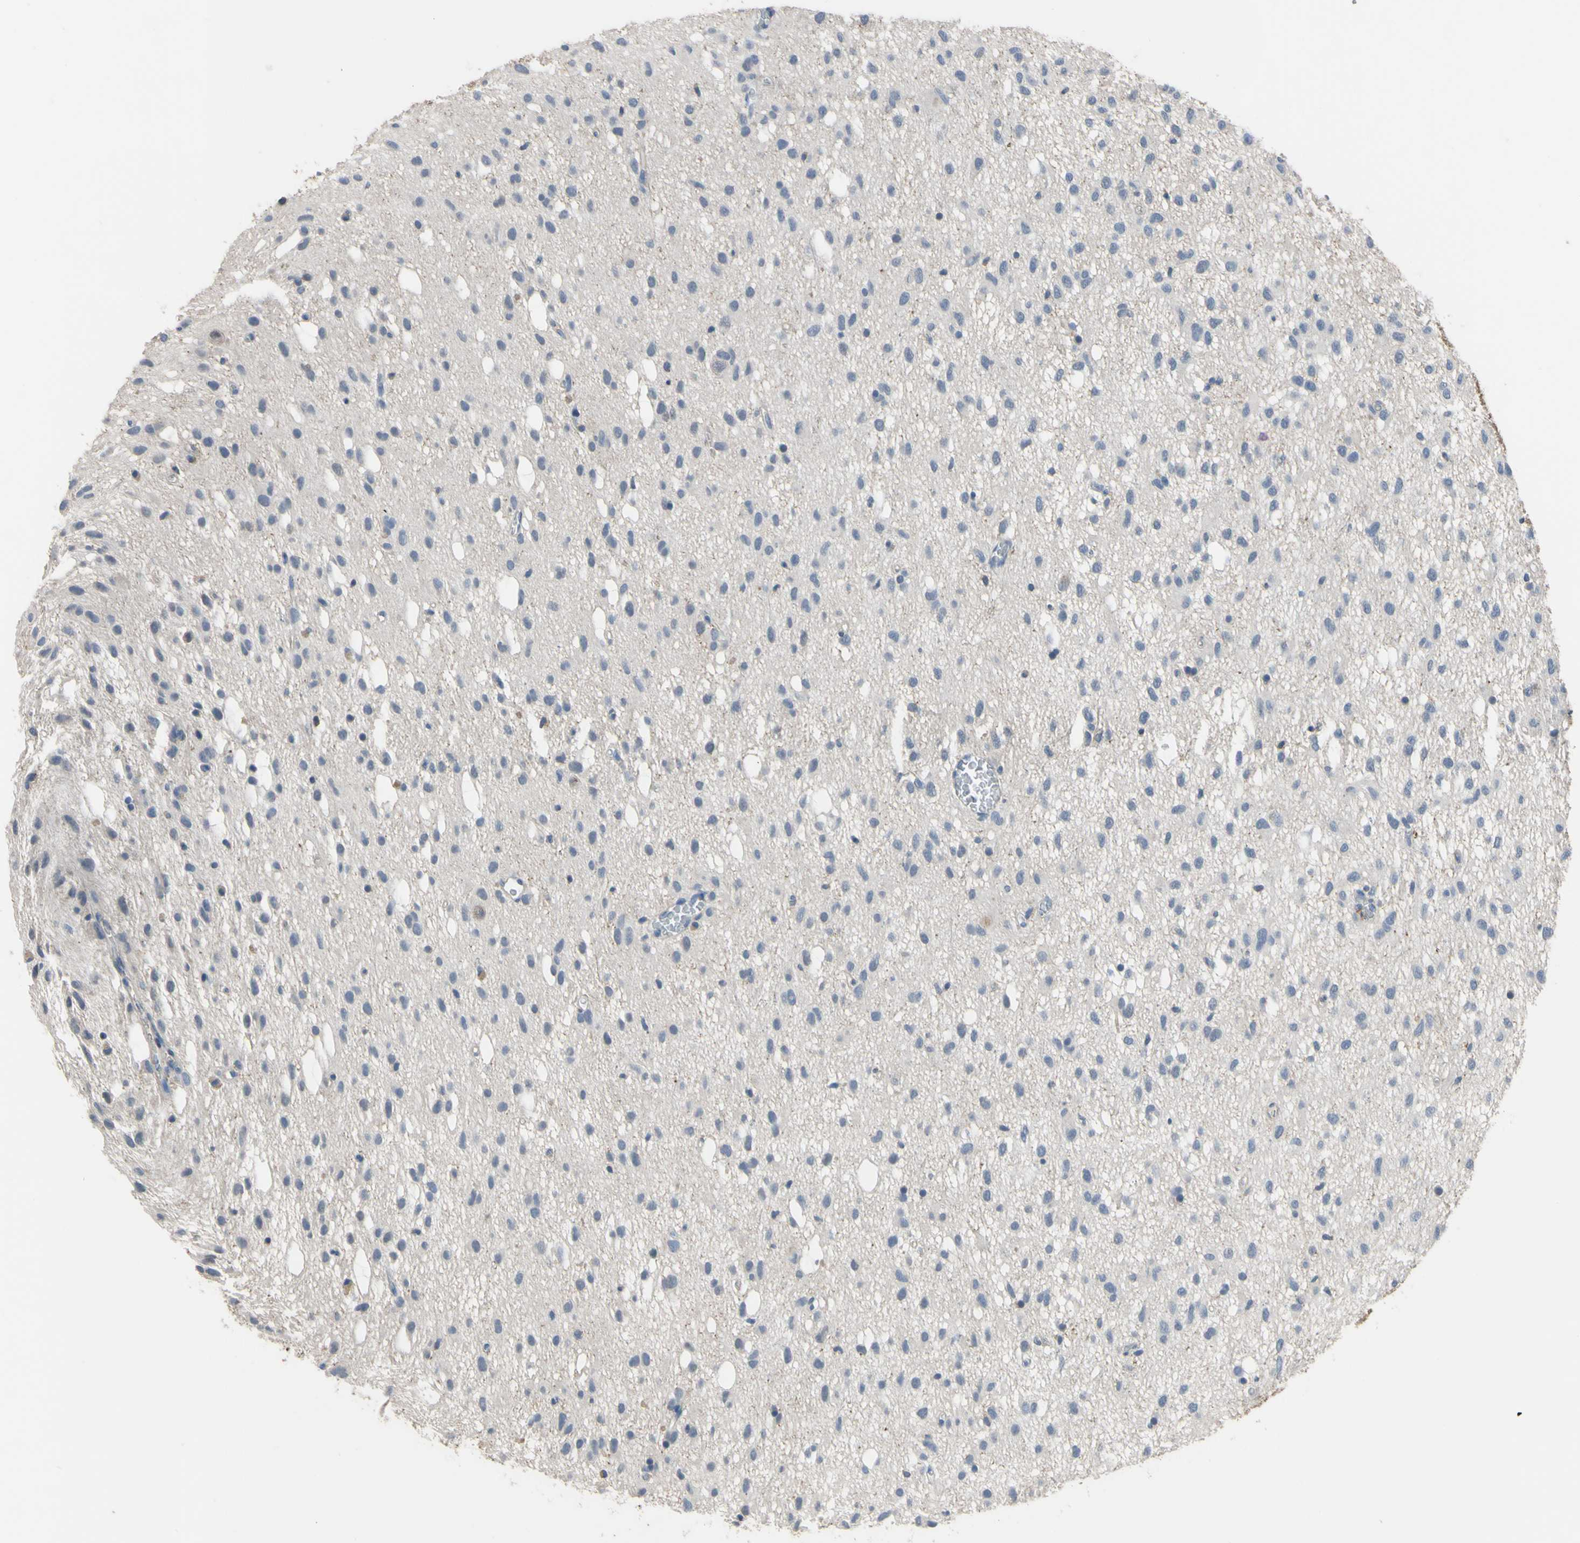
{"staining": {"intensity": "negative", "quantity": "none", "location": "none"}, "tissue": "glioma", "cell_type": "Tumor cells", "image_type": "cancer", "snomed": [{"axis": "morphology", "description": "Glioma, malignant, Low grade"}, {"axis": "topography", "description": "Brain"}], "caption": "A micrograph of human glioma is negative for staining in tumor cells. Brightfield microscopy of IHC stained with DAB (3,3'-diaminobenzidine) (brown) and hematoxylin (blue), captured at high magnification.", "gene": "LHX9", "patient": {"sex": "male", "age": 77}}